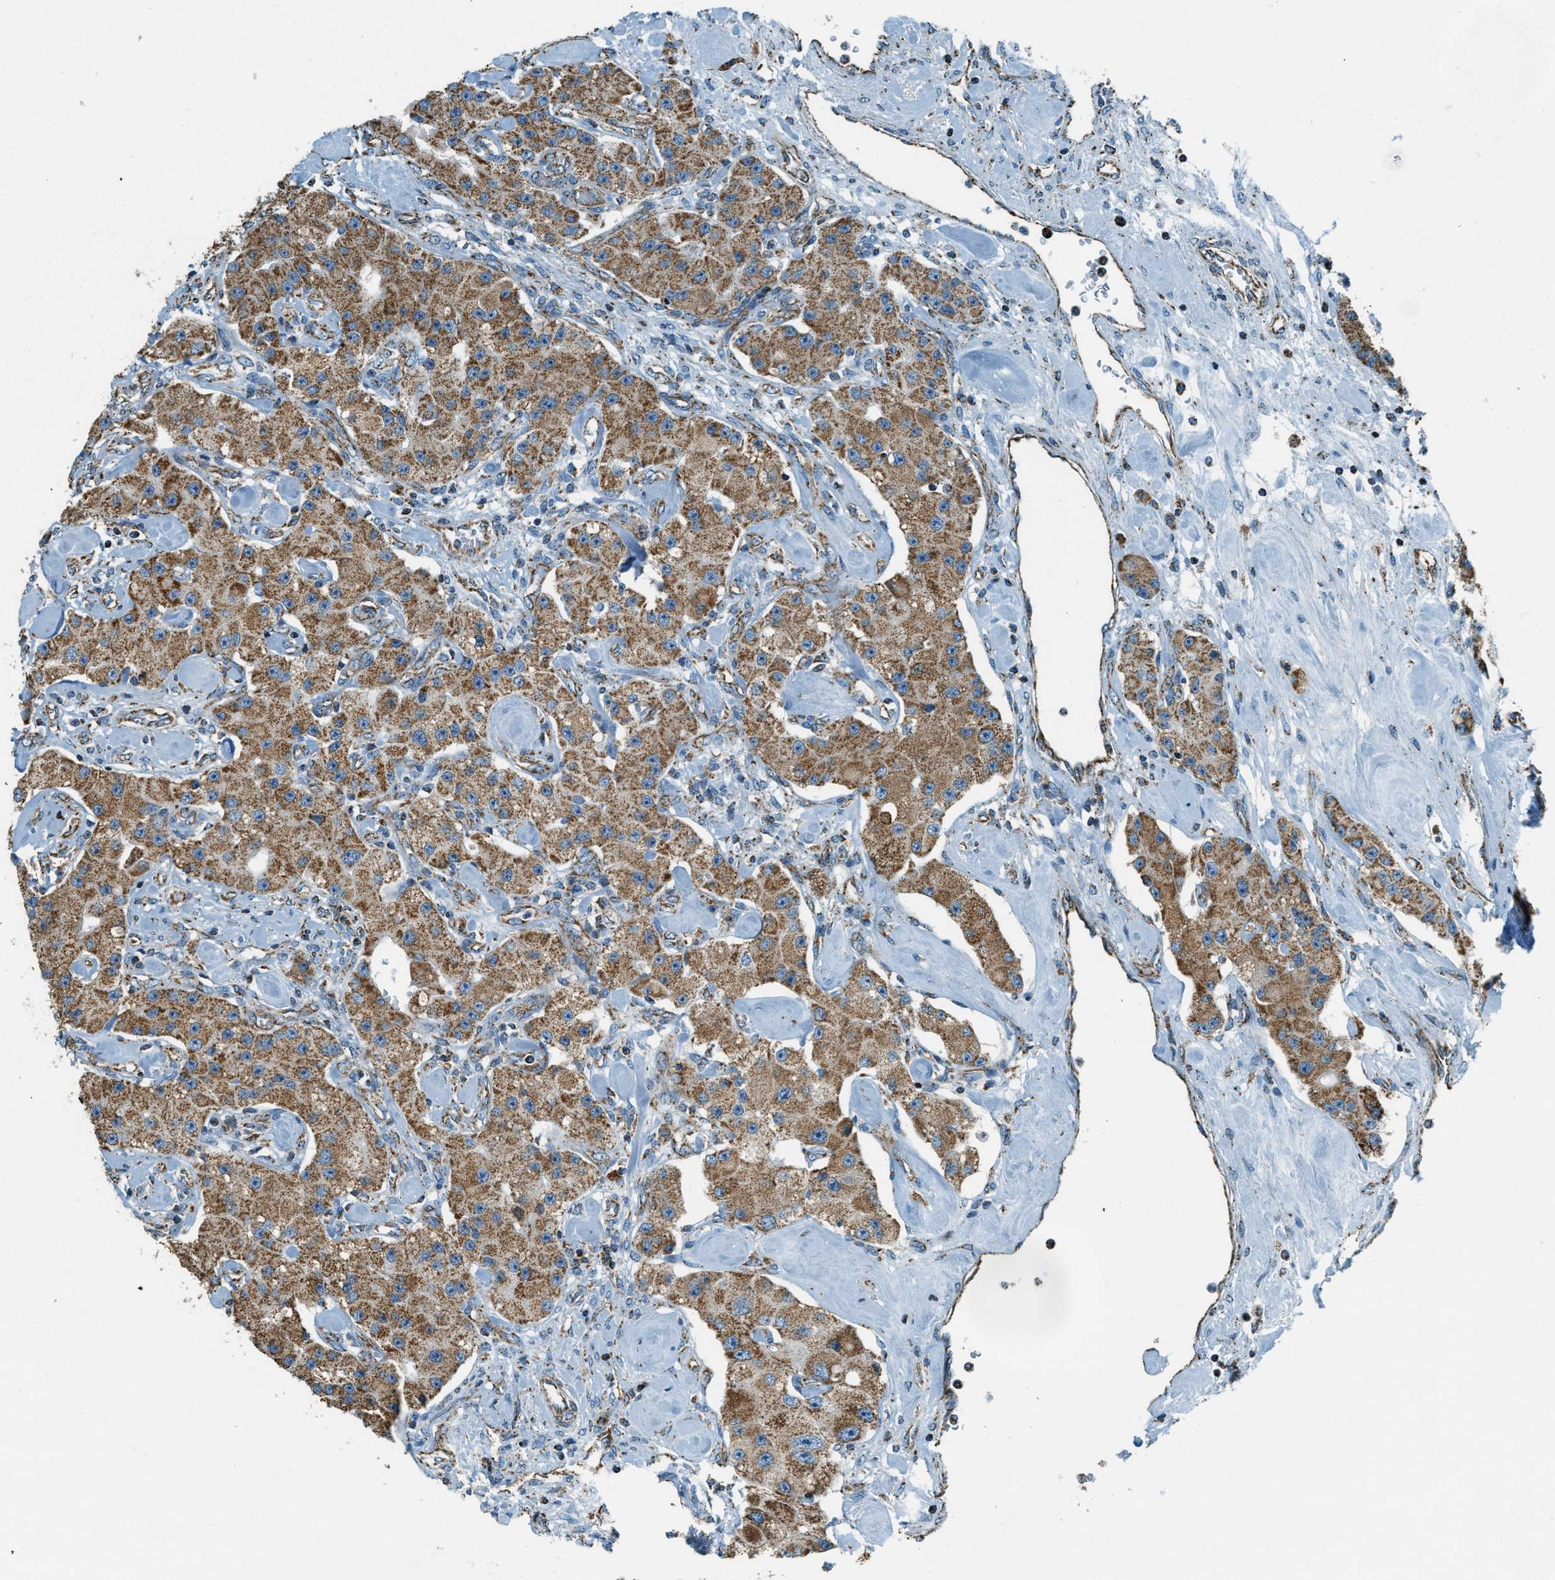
{"staining": {"intensity": "moderate", "quantity": ">75%", "location": "cytoplasmic/membranous"}, "tissue": "carcinoid", "cell_type": "Tumor cells", "image_type": "cancer", "snomed": [{"axis": "morphology", "description": "Carcinoid, malignant, NOS"}, {"axis": "topography", "description": "Pancreas"}], "caption": "Immunohistochemistry (IHC) (DAB (3,3'-diaminobenzidine)) staining of human carcinoid shows moderate cytoplasmic/membranous protein expression in approximately >75% of tumor cells.", "gene": "CHST15", "patient": {"sex": "male", "age": 41}}